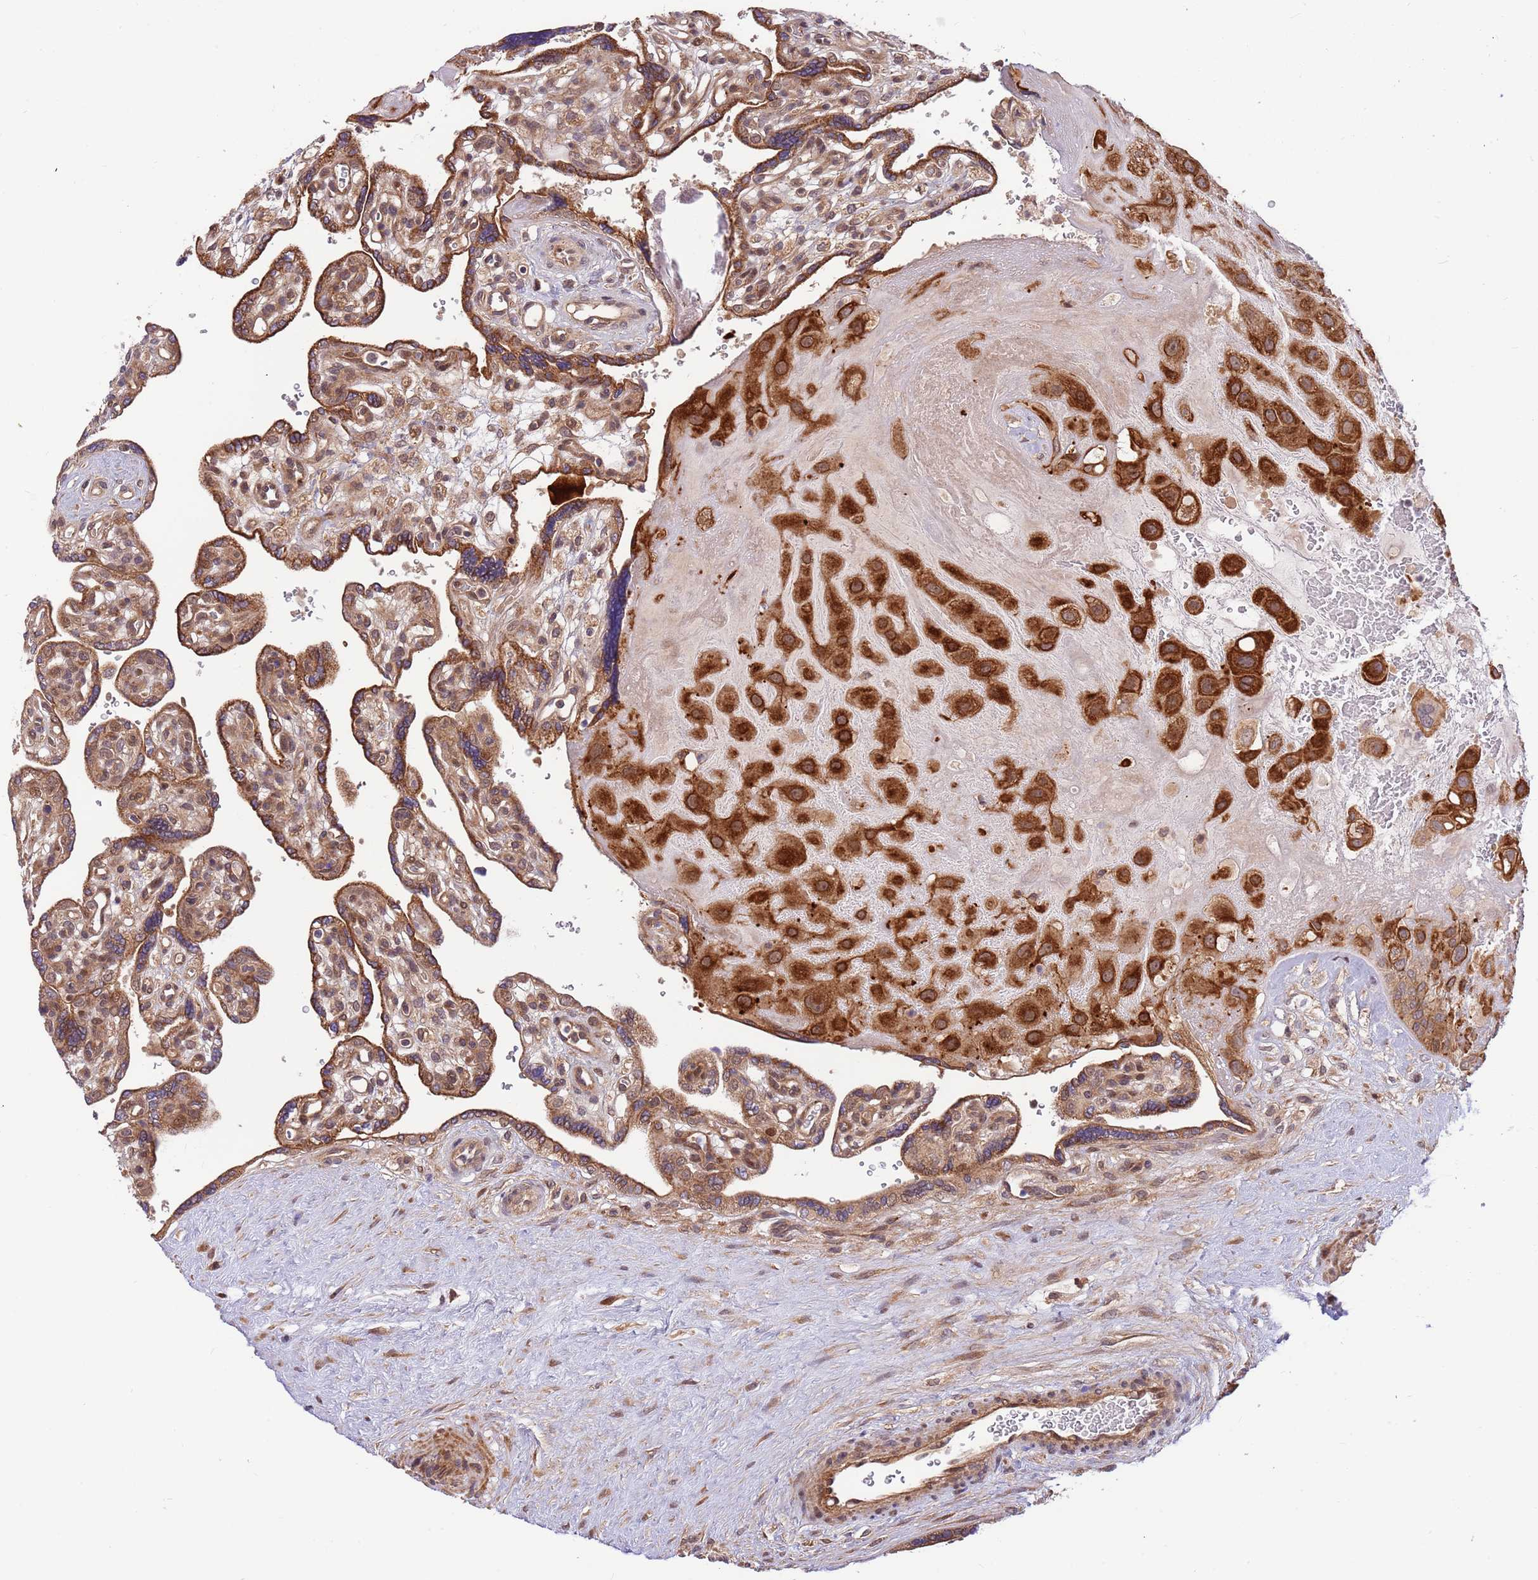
{"staining": {"intensity": "strong", "quantity": ">75%", "location": "cytoplasmic/membranous"}, "tissue": "placenta", "cell_type": "Decidual cells", "image_type": "normal", "snomed": [{"axis": "morphology", "description": "Normal tissue, NOS"}, {"axis": "topography", "description": "Placenta"}], "caption": "Brown immunohistochemical staining in benign human placenta displays strong cytoplasmic/membranous expression in approximately >75% of decidual cells. (DAB = brown stain, brightfield microscopy at high magnification).", "gene": "HAUS3", "patient": {"sex": "female", "age": 39}}